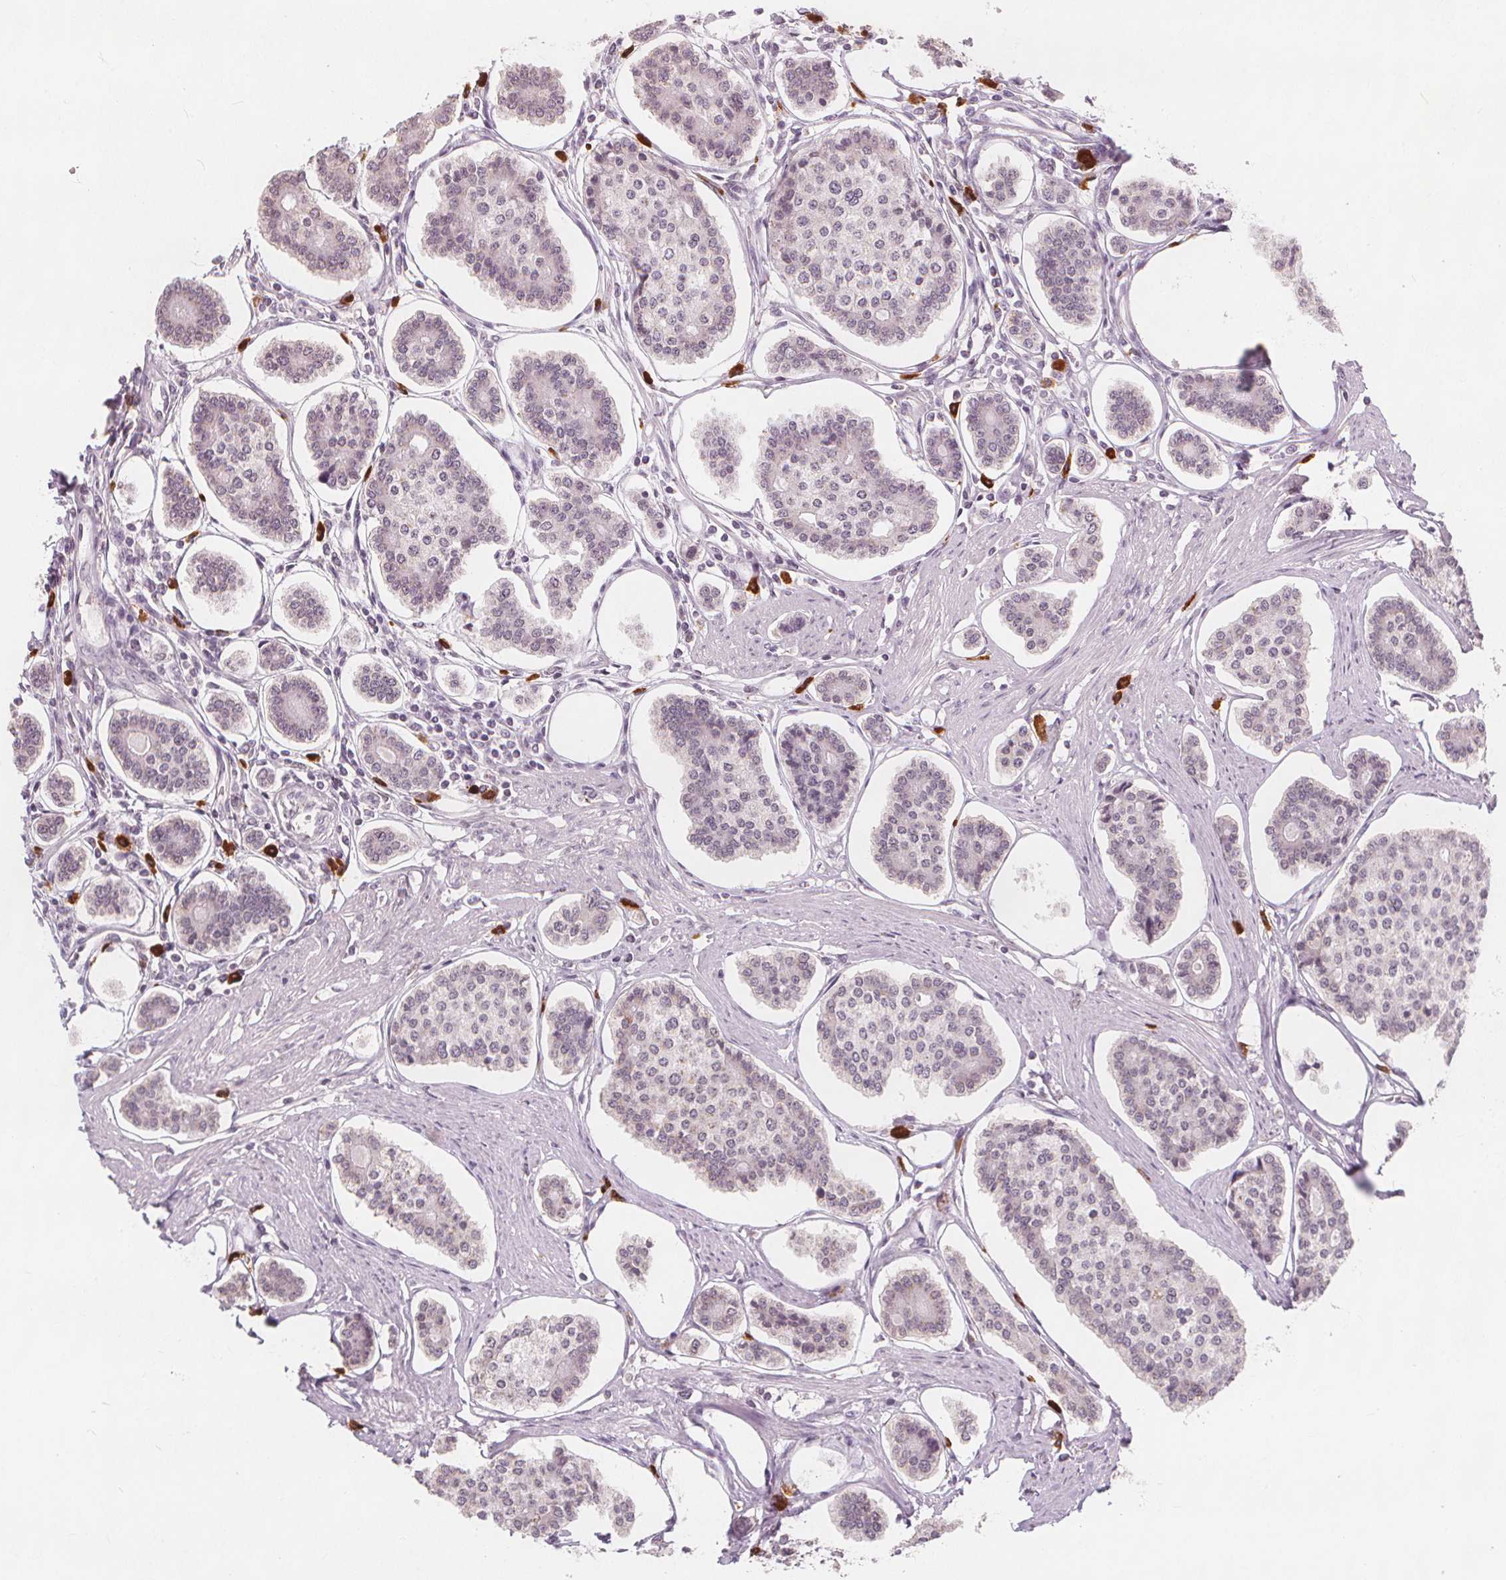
{"staining": {"intensity": "negative", "quantity": "none", "location": "none"}, "tissue": "carcinoid", "cell_type": "Tumor cells", "image_type": "cancer", "snomed": [{"axis": "morphology", "description": "Carcinoid, malignant, NOS"}, {"axis": "topography", "description": "Small intestine"}], "caption": "Immunohistochemistry (IHC) image of carcinoid stained for a protein (brown), which demonstrates no expression in tumor cells.", "gene": "TIPIN", "patient": {"sex": "female", "age": 65}}